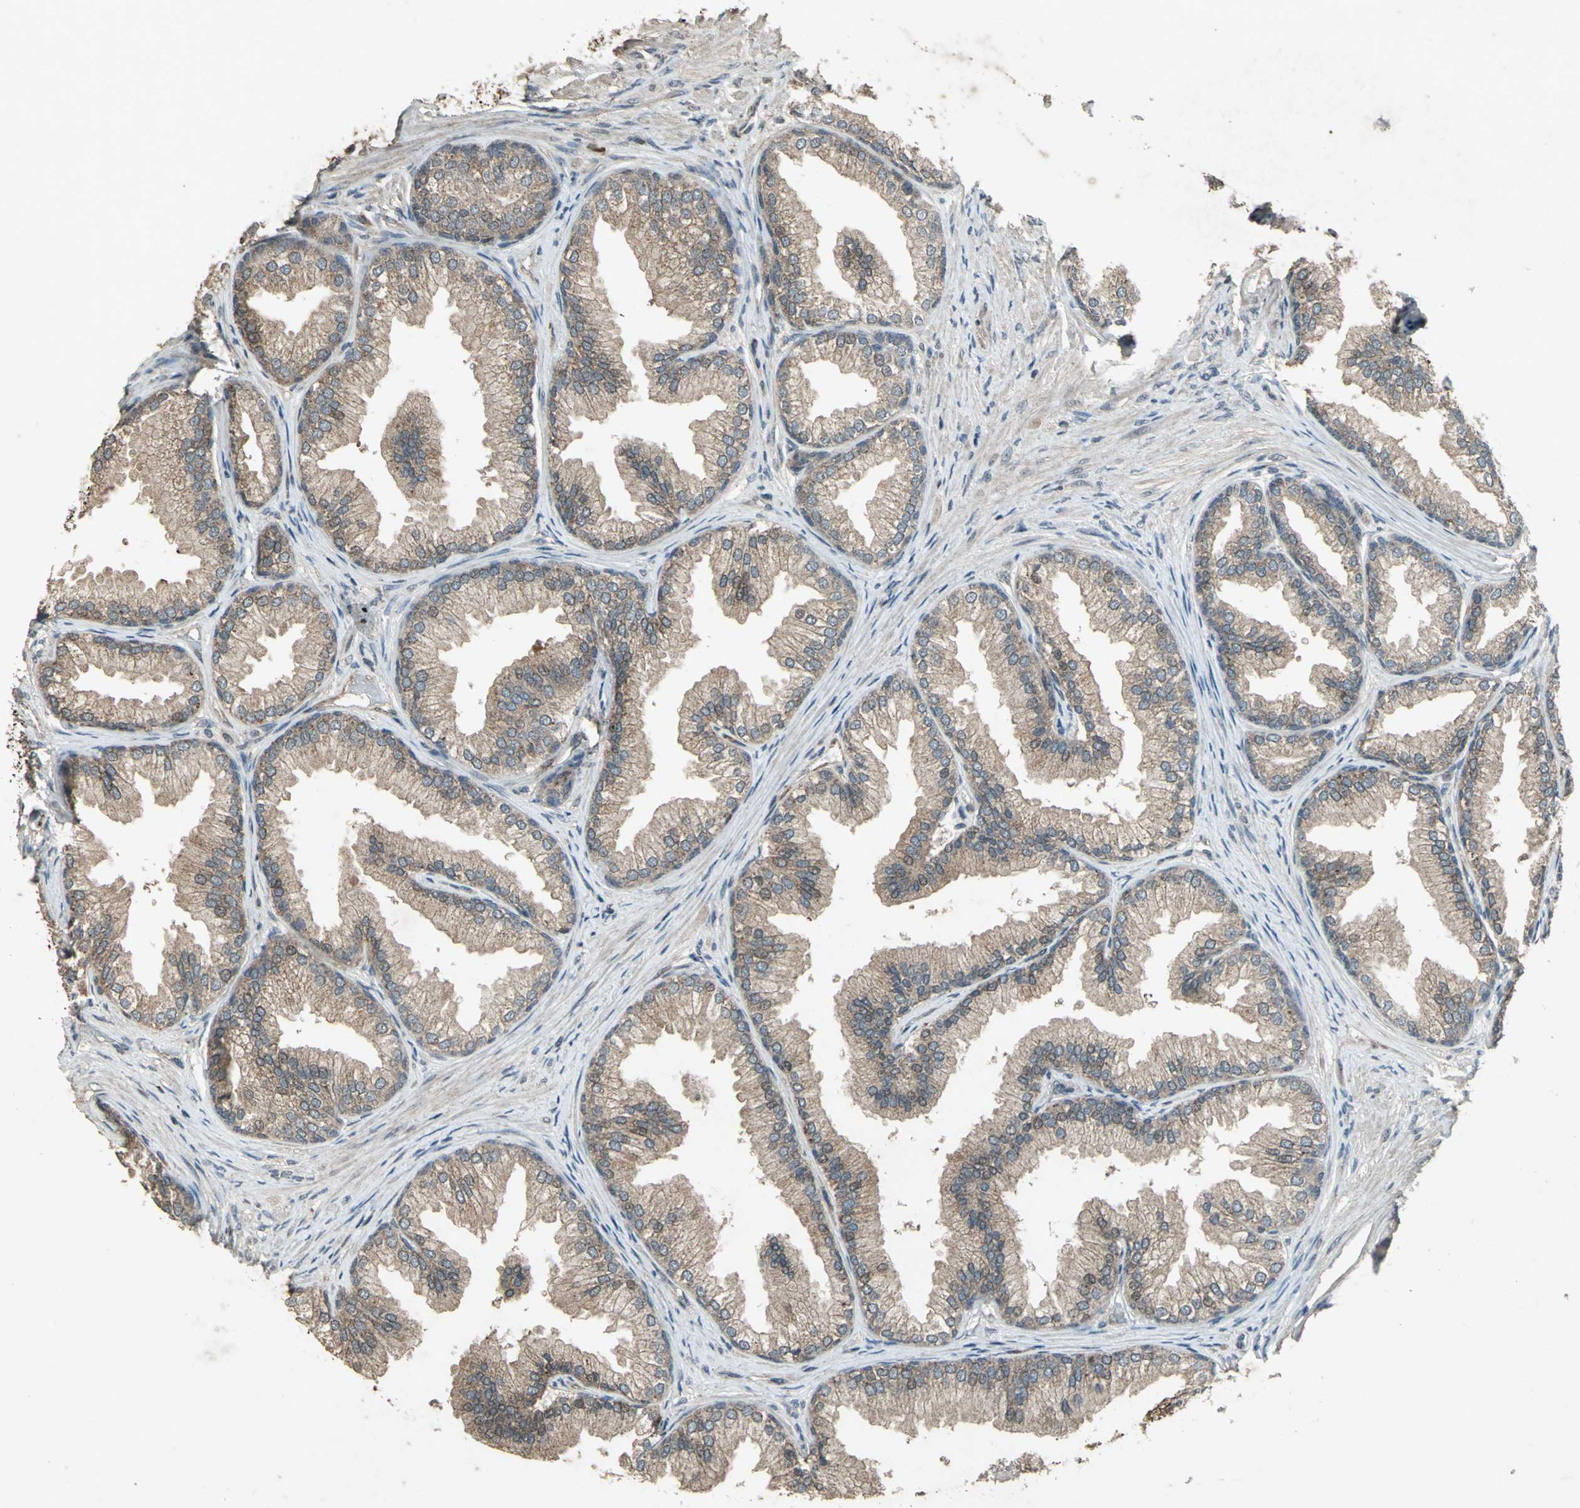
{"staining": {"intensity": "moderate", "quantity": ">75%", "location": "cytoplasmic/membranous"}, "tissue": "prostate", "cell_type": "Glandular cells", "image_type": "normal", "snomed": [{"axis": "morphology", "description": "Normal tissue, NOS"}, {"axis": "topography", "description": "Prostate"}], "caption": "Prostate stained with a brown dye shows moderate cytoplasmic/membranous positive expression in approximately >75% of glandular cells.", "gene": "SEPTIN4", "patient": {"sex": "male", "age": 76}}